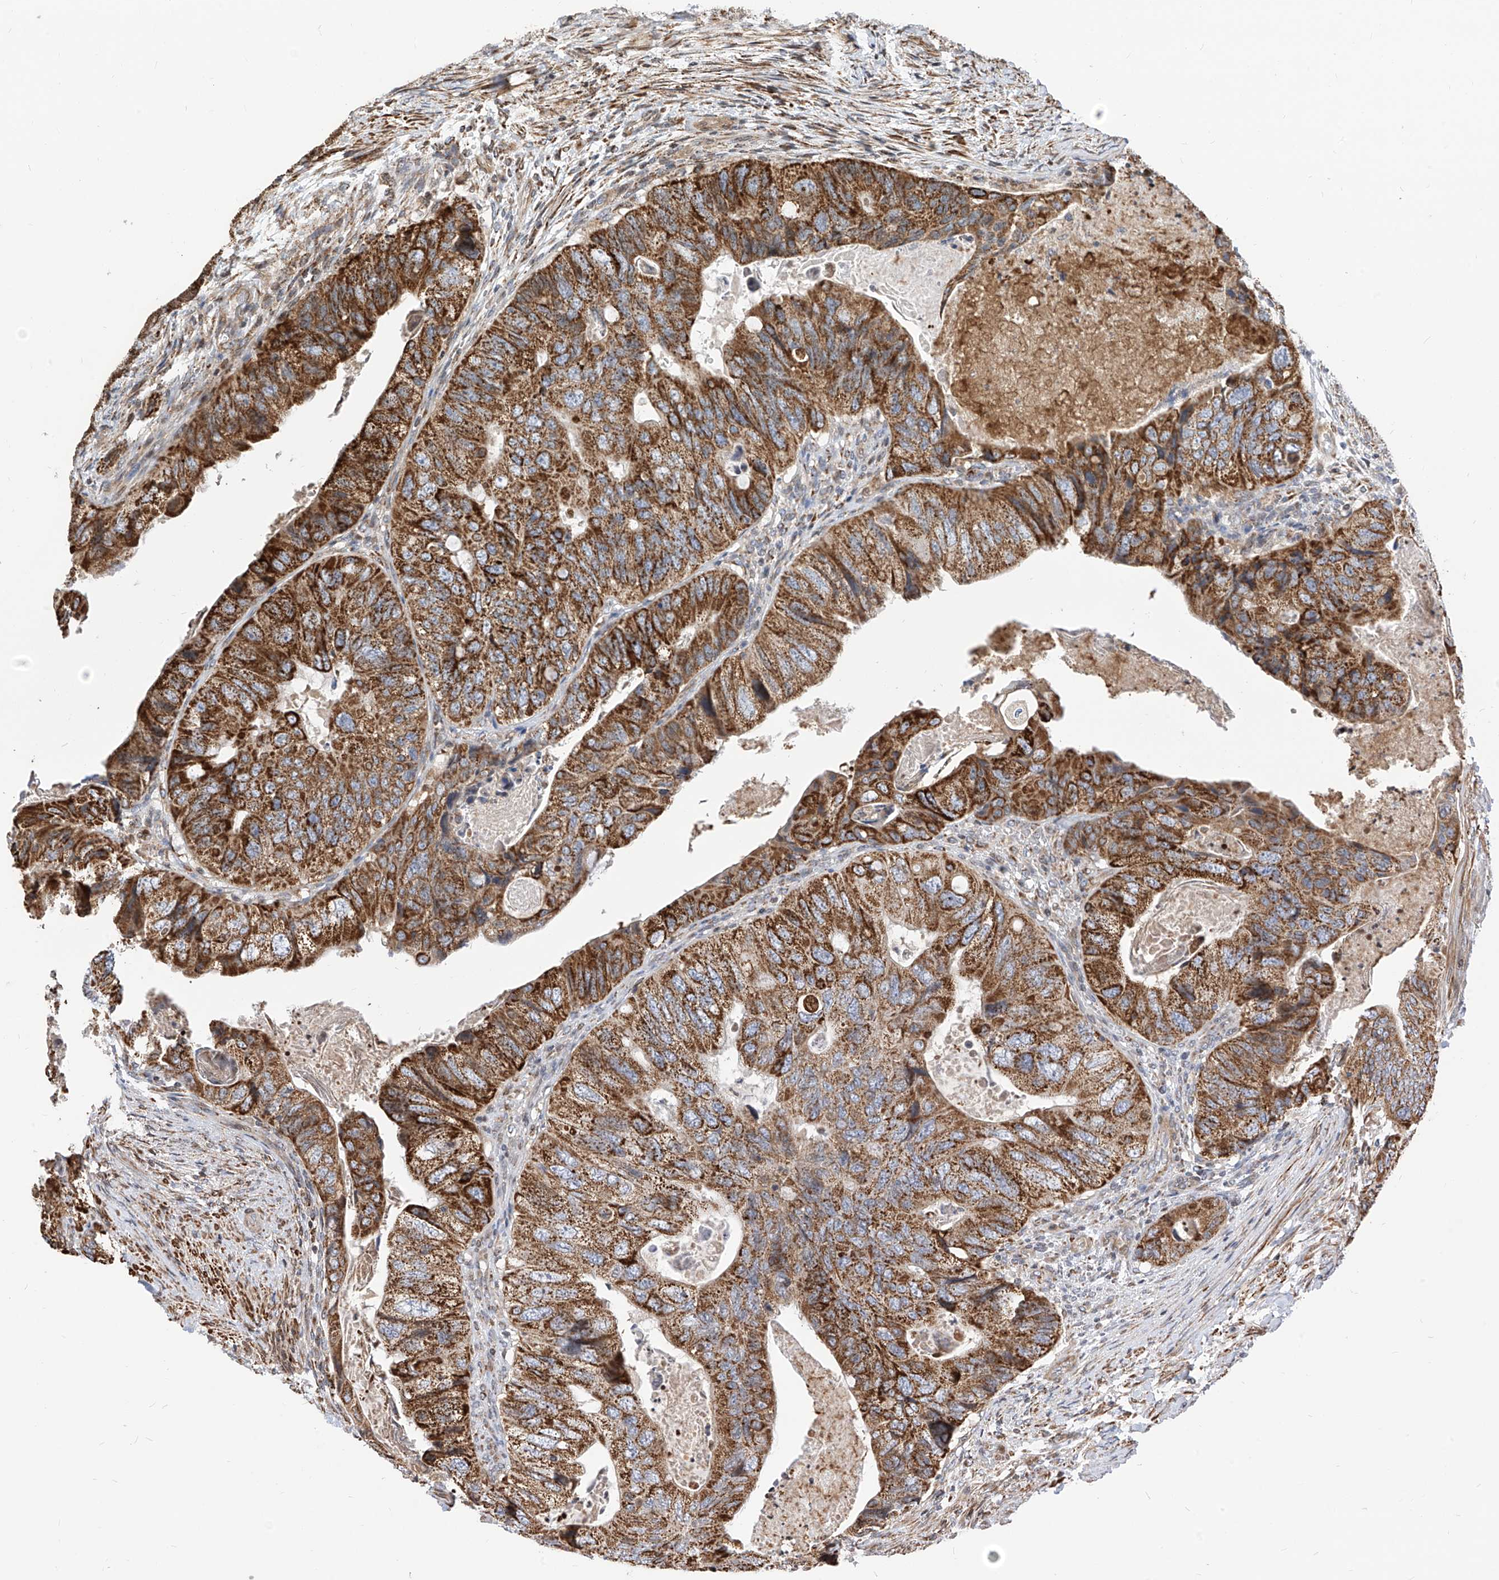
{"staining": {"intensity": "strong", "quantity": ">75%", "location": "cytoplasmic/membranous"}, "tissue": "colorectal cancer", "cell_type": "Tumor cells", "image_type": "cancer", "snomed": [{"axis": "morphology", "description": "Adenocarcinoma, NOS"}, {"axis": "topography", "description": "Rectum"}], "caption": "Immunohistochemistry (IHC) staining of adenocarcinoma (colorectal), which exhibits high levels of strong cytoplasmic/membranous expression in about >75% of tumor cells indicating strong cytoplasmic/membranous protein positivity. The staining was performed using DAB (brown) for protein detection and nuclei were counterstained in hematoxylin (blue).", "gene": "TTLL8", "patient": {"sex": "male", "age": 63}}